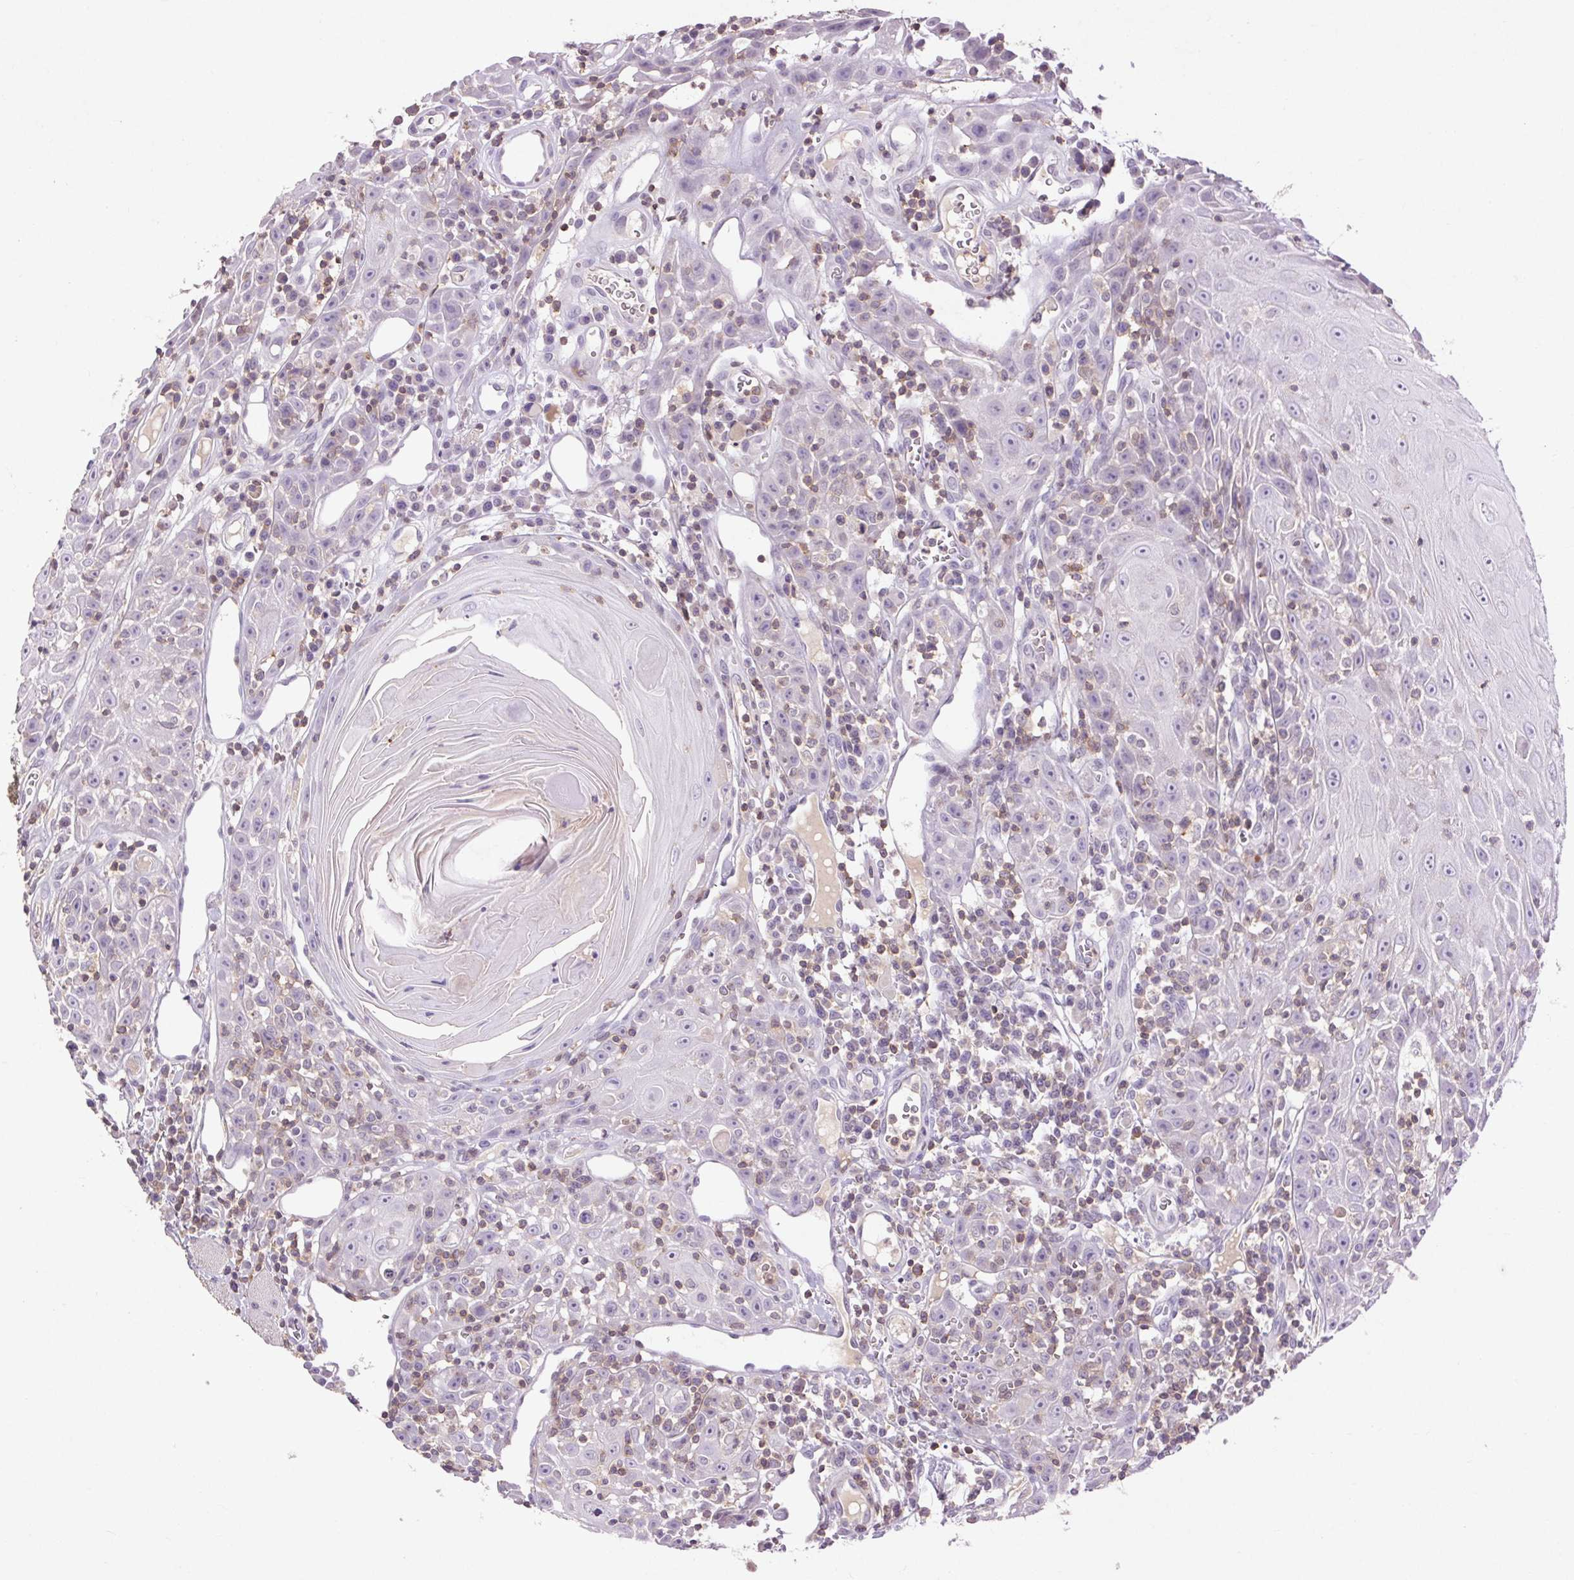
{"staining": {"intensity": "negative", "quantity": "none", "location": "none"}, "tissue": "head and neck cancer", "cell_type": "Tumor cells", "image_type": "cancer", "snomed": [{"axis": "morphology", "description": "Squamous cell carcinoma, NOS"}, {"axis": "topography", "description": "Head-Neck"}], "caption": "Immunohistochemistry micrograph of neoplastic tissue: squamous cell carcinoma (head and neck) stained with DAB shows no significant protein expression in tumor cells.", "gene": "FNDC7", "patient": {"sex": "male", "age": 52}}